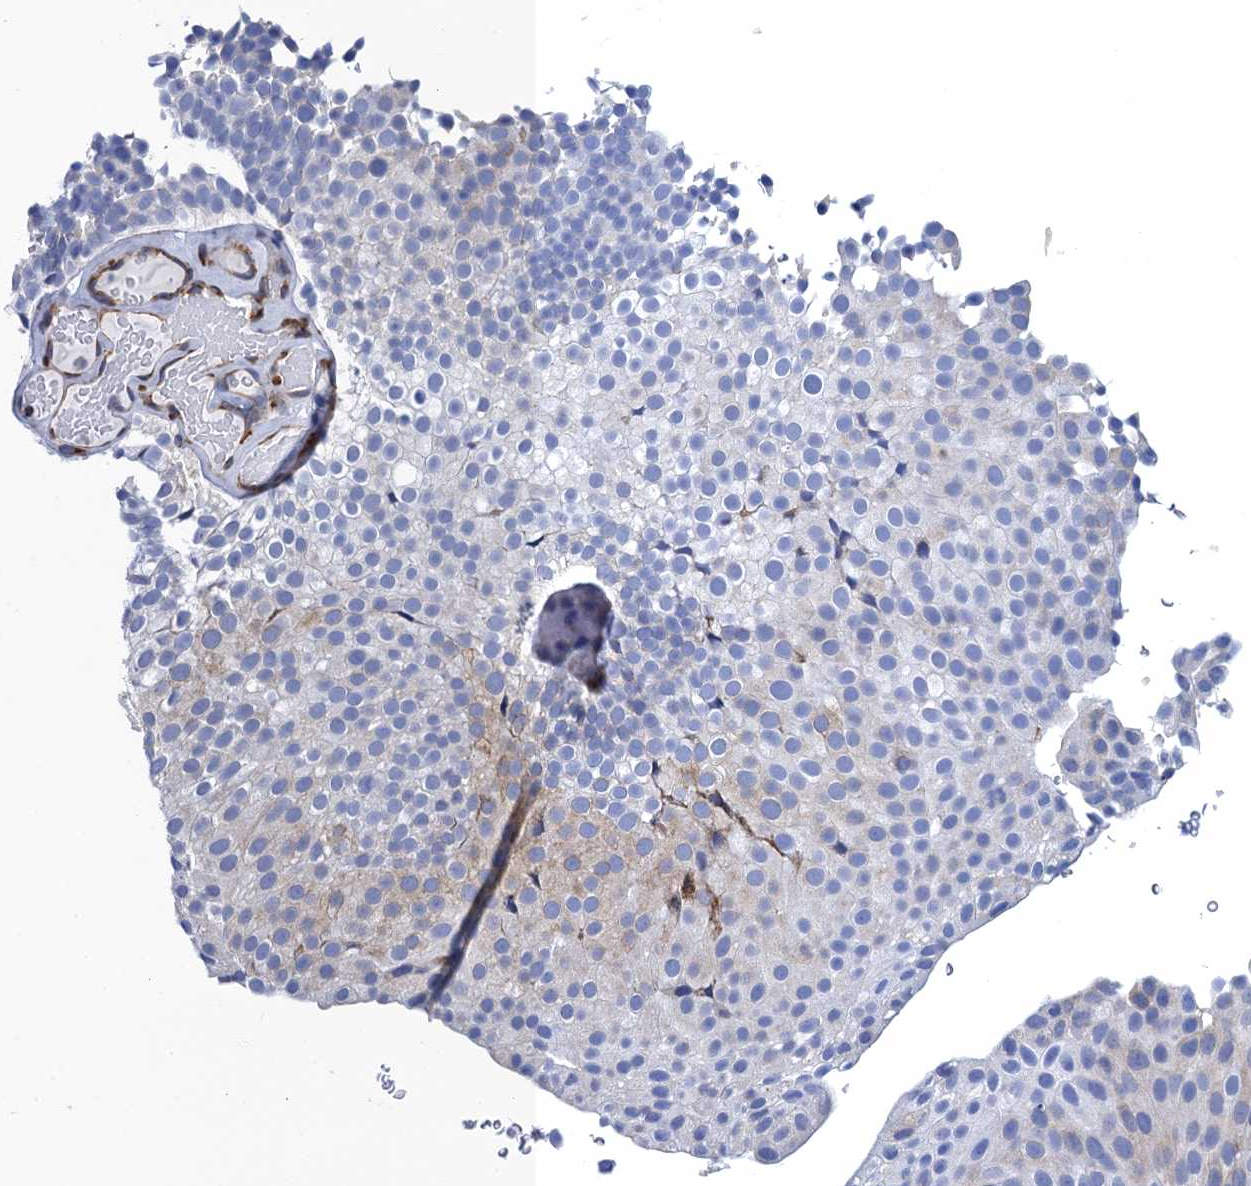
{"staining": {"intensity": "negative", "quantity": "none", "location": "none"}, "tissue": "urothelial cancer", "cell_type": "Tumor cells", "image_type": "cancer", "snomed": [{"axis": "morphology", "description": "Urothelial carcinoma, Low grade"}, {"axis": "topography", "description": "Urinary bladder"}], "caption": "Immunohistochemistry micrograph of neoplastic tissue: urothelial carcinoma (low-grade) stained with DAB (3,3'-diaminobenzidine) shows no significant protein expression in tumor cells.", "gene": "POGLUT3", "patient": {"sex": "male", "age": 78}}